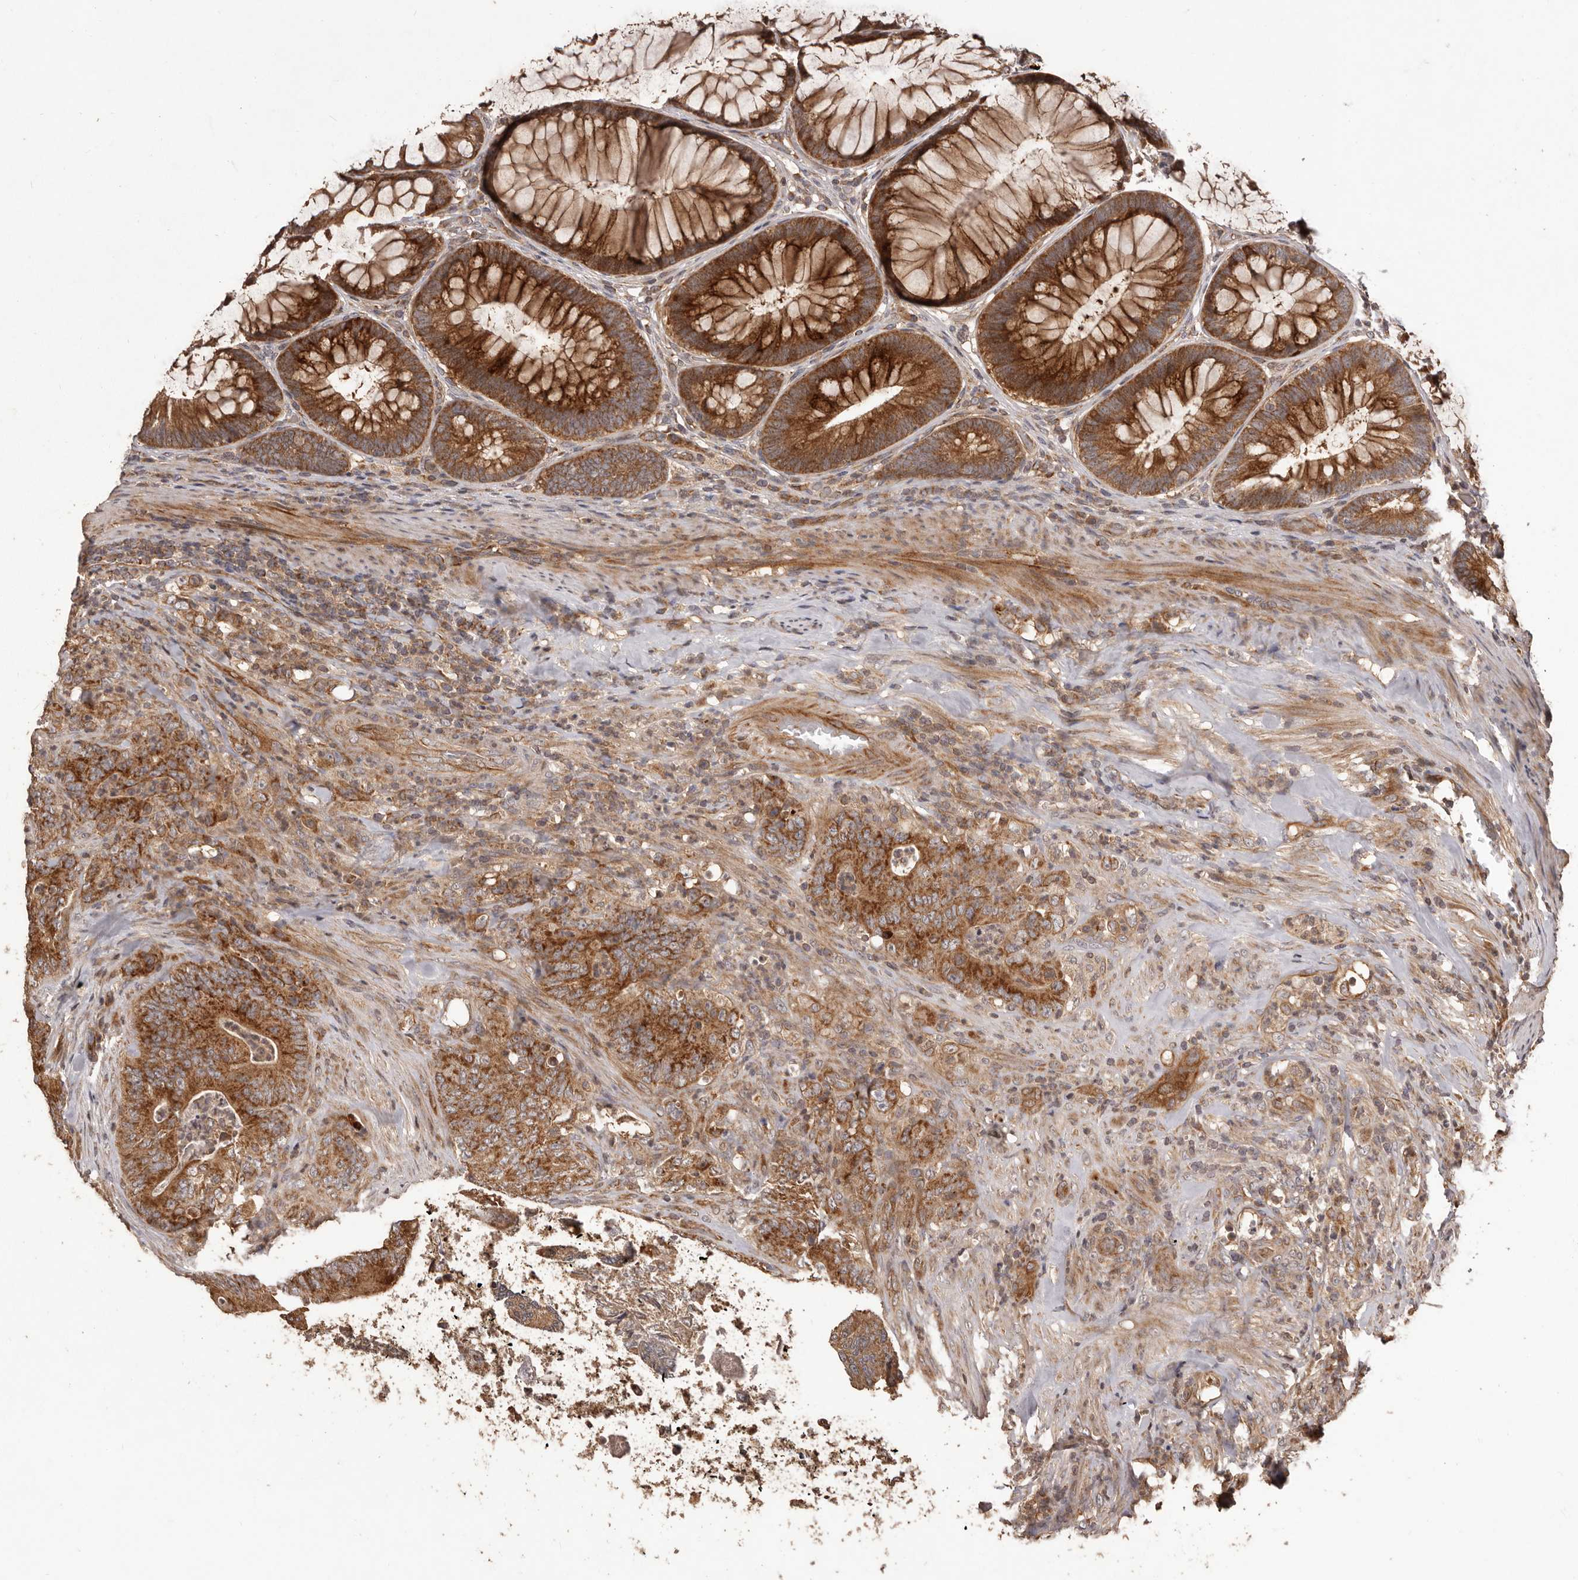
{"staining": {"intensity": "strong", "quantity": ">75%", "location": "cytoplasmic/membranous"}, "tissue": "colorectal cancer", "cell_type": "Tumor cells", "image_type": "cancer", "snomed": [{"axis": "morphology", "description": "Normal tissue, NOS"}, {"axis": "topography", "description": "Colon"}], "caption": "Colorectal cancer tissue shows strong cytoplasmic/membranous staining in approximately >75% of tumor cells, visualized by immunohistochemistry. The staining was performed using DAB (3,3'-diaminobenzidine), with brown indicating positive protein expression. Nuclei are stained blue with hematoxylin.", "gene": "QRSL1", "patient": {"sex": "female", "age": 82}}